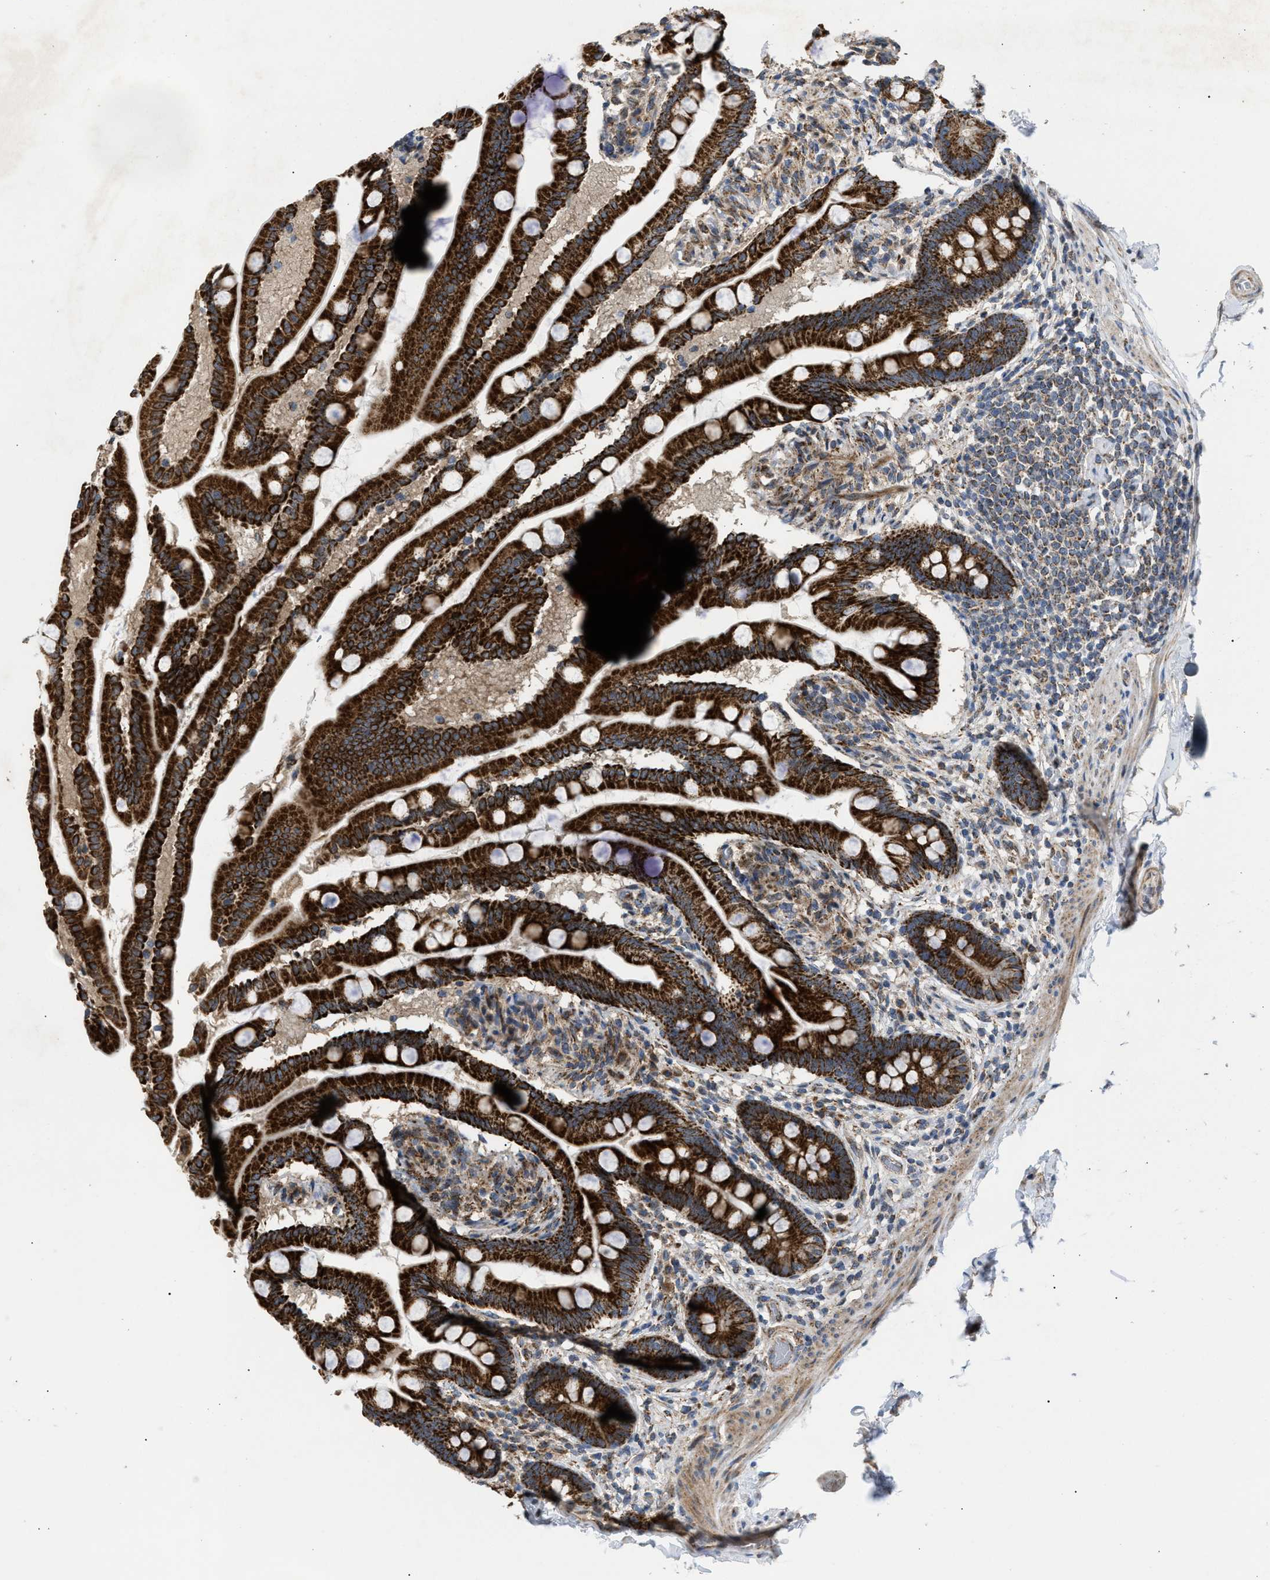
{"staining": {"intensity": "strong", "quantity": ">75%", "location": "cytoplasmic/membranous"}, "tissue": "small intestine", "cell_type": "Glandular cells", "image_type": "normal", "snomed": [{"axis": "morphology", "description": "Normal tissue, NOS"}, {"axis": "topography", "description": "Small intestine"}], "caption": "Small intestine stained for a protein demonstrates strong cytoplasmic/membranous positivity in glandular cells.", "gene": "TACO1", "patient": {"sex": "female", "age": 56}}